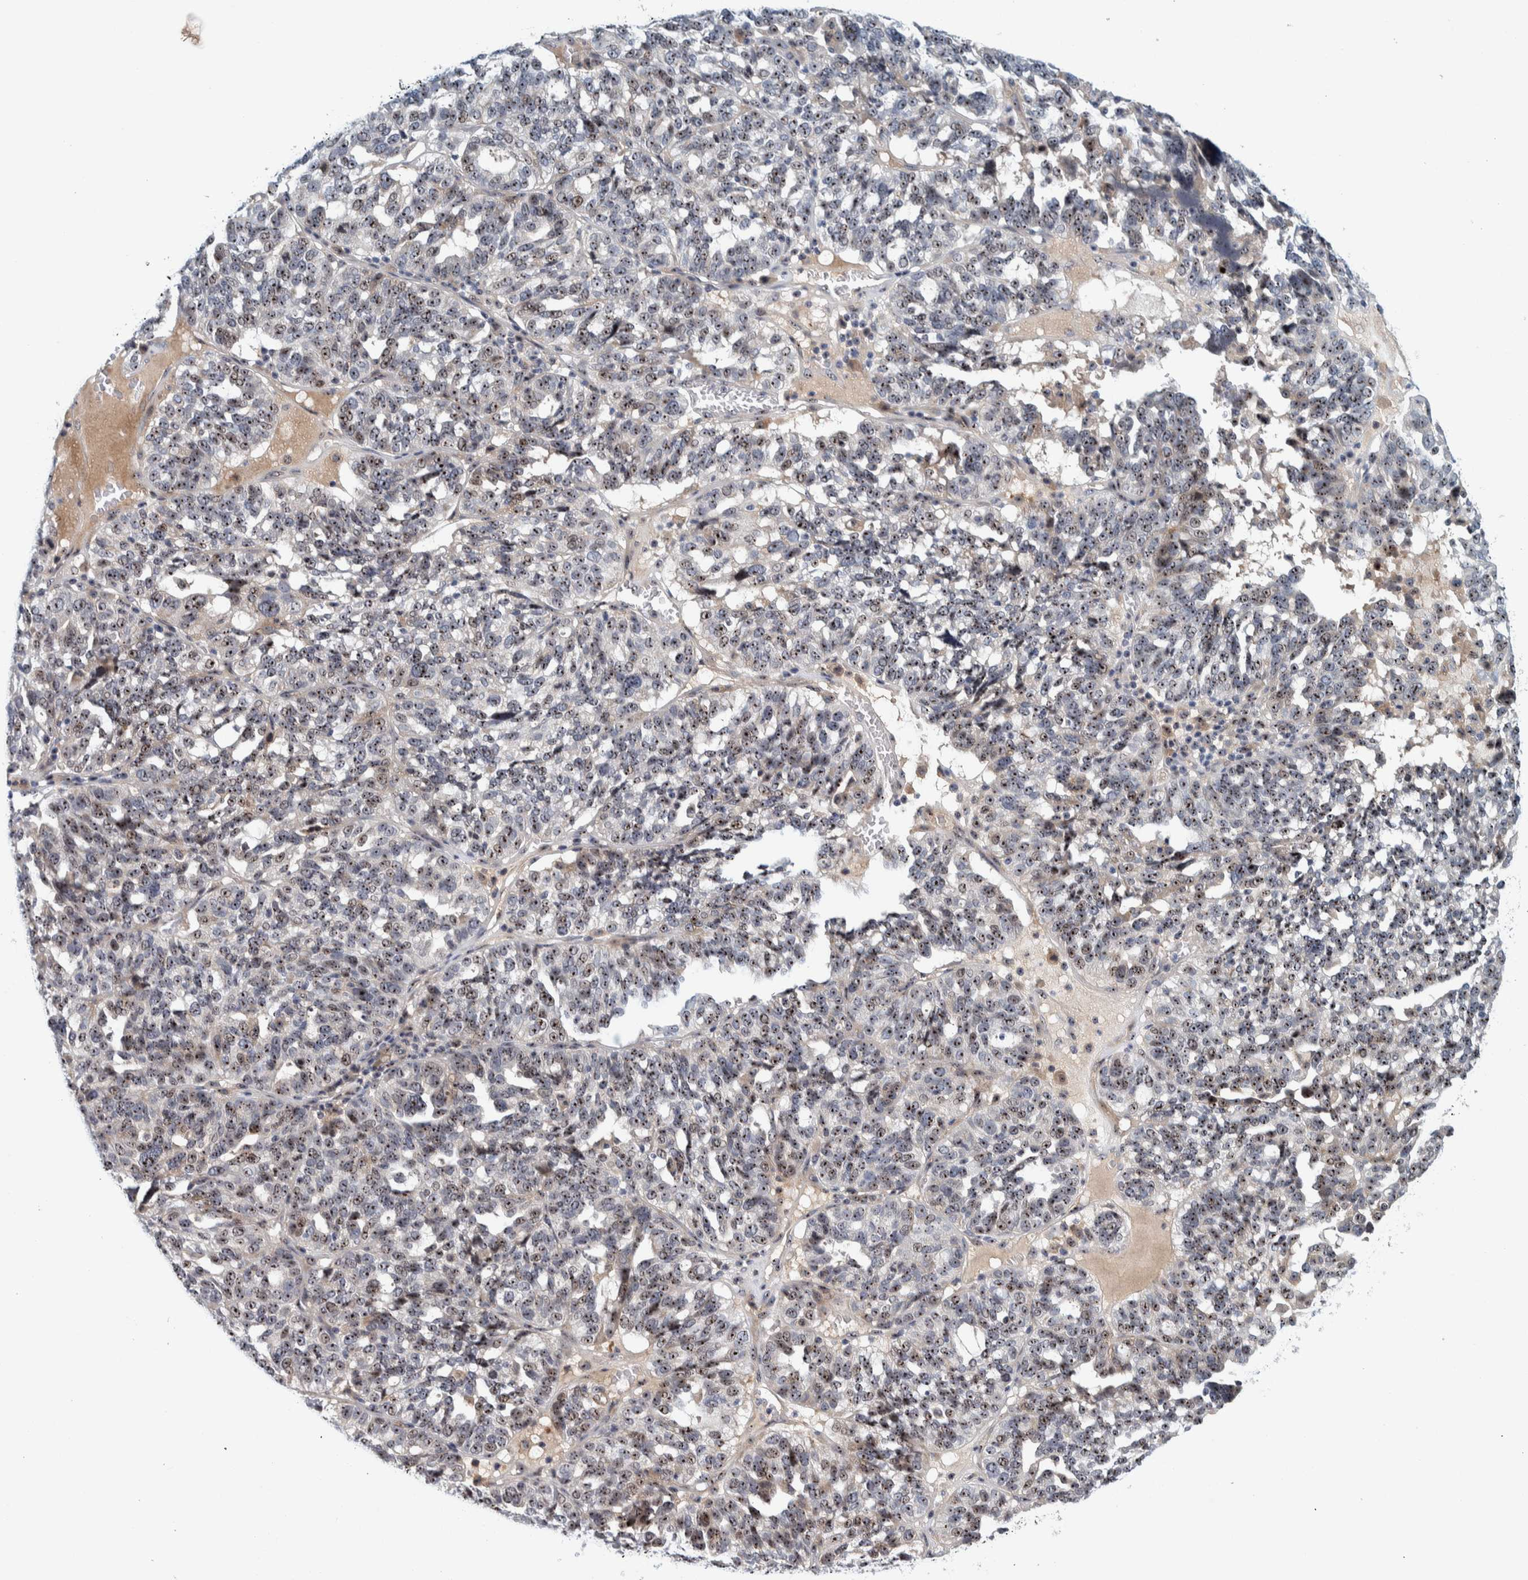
{"staining": {"intensity": "strong", "quantity": ">75%", "location": "nuclear"}, "tissue": "ovarian cancer", "cell_type": "Tumor cells", "image_type": "cancer", "snomed": [{"axis": "morphology", "description": "Cystadenocarcinoma, serous, NOS"}, {"axis": "topography", "description": "Ovary"}], "caption": "The micrograph reveals staining of ovarian cancer, revealing strong nuclear protein staining (brown color) within tumor cells. The staining was performed using DAB, with brown indicating positive protein expression. Nuclei are stained blue with hematoxylin.", "gene": "NOL11", "patient": {"sex": "female", "age": 59}}